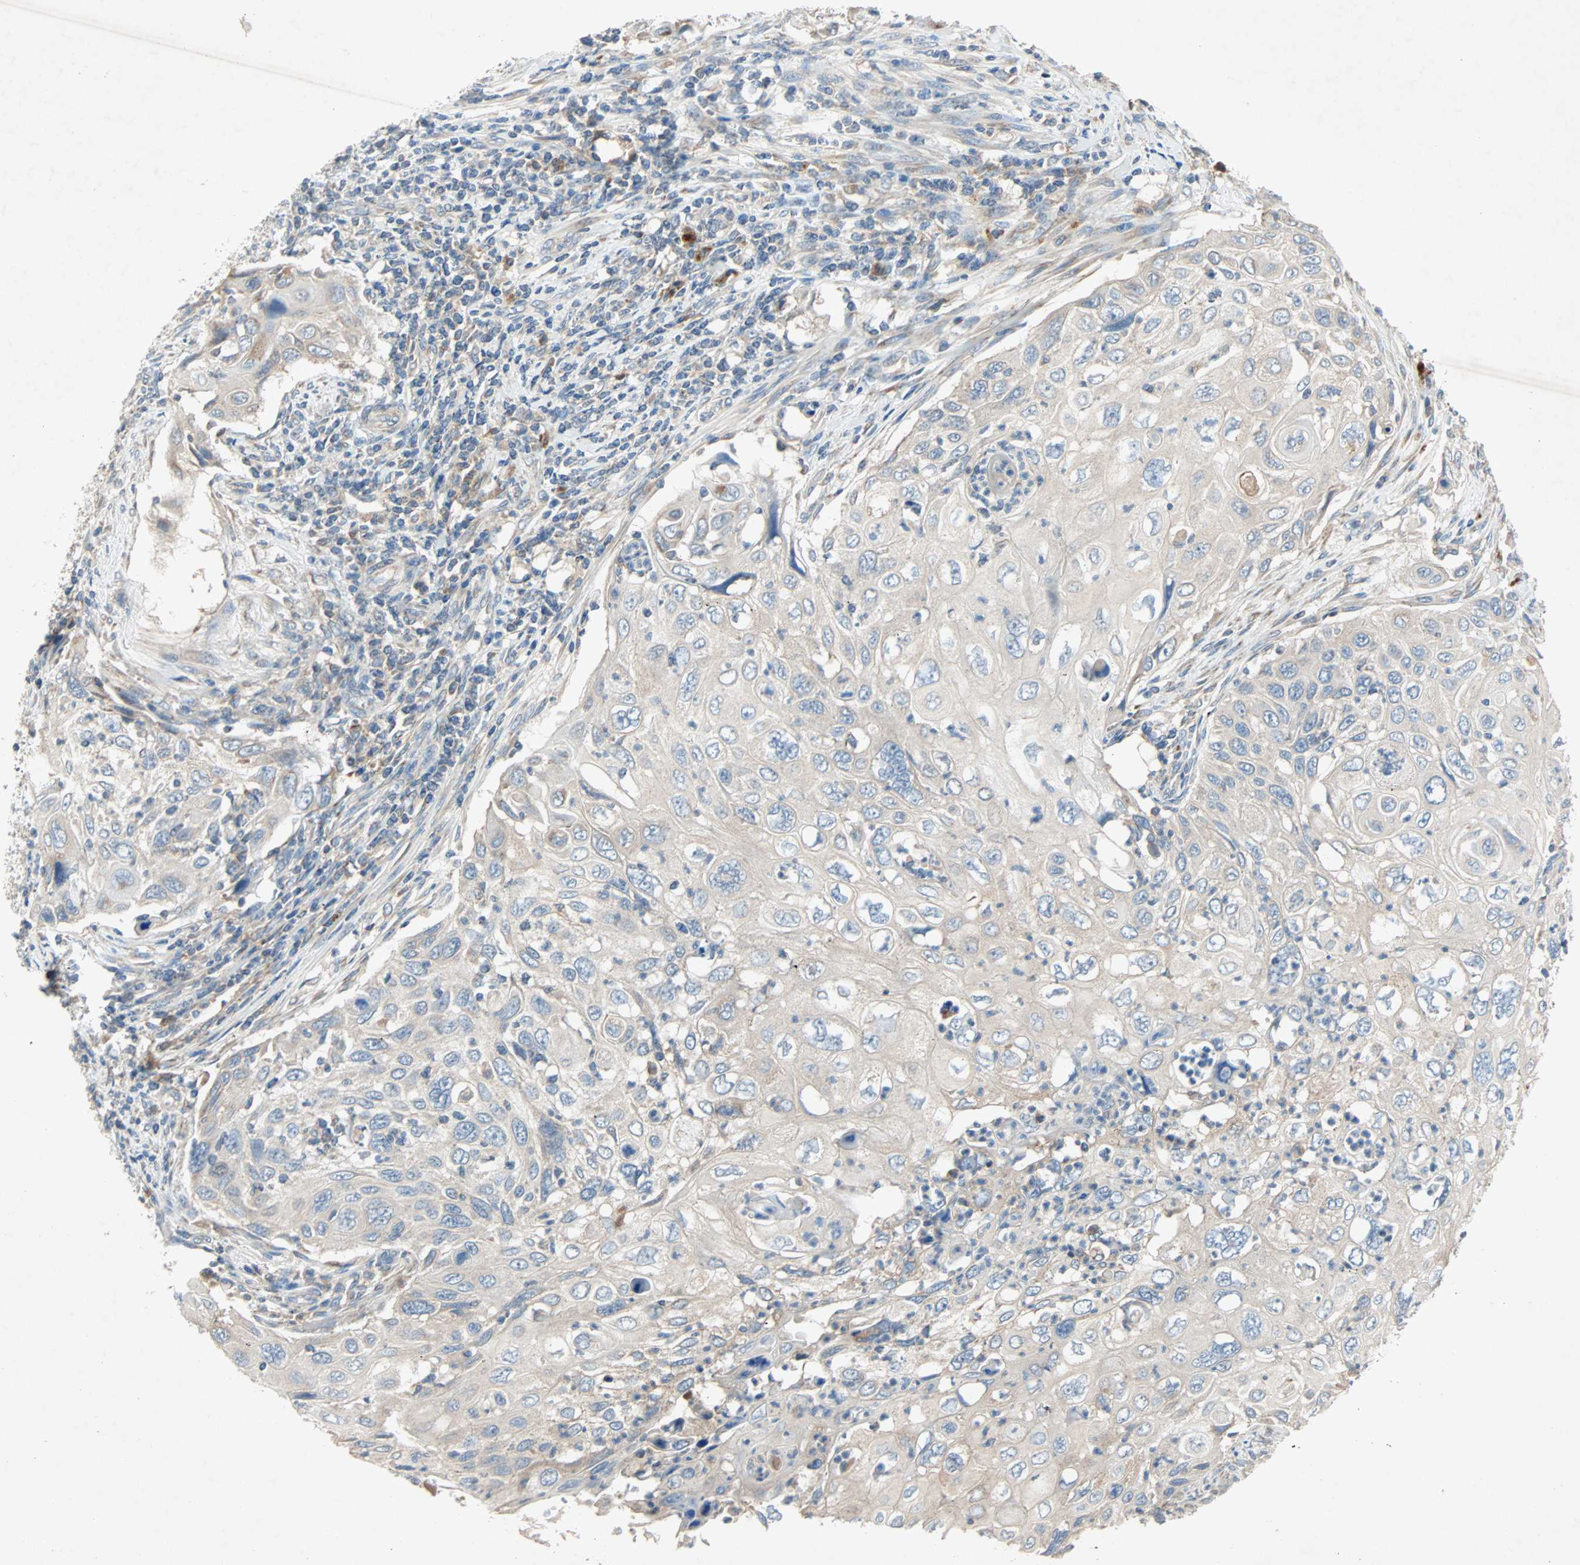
{"staining": {"intensity": "weak", "quantity": "25%-75%", "location": "cytoplasmic/membranous"}, "tissue": "cervical cancer", "cell_type": "Tumor cells", "image_type": "cancer", "snomed": [{"axis": "morphology", "description": "Squamous cell carcinoma, NOS"}, {"axis": "topography", "description": "Cervix"}], "caption": "Brown immunohistochemical staining in cervical cancer (squamous cell carcinoma) exhibits weak cytoplasmic/membranous expression in approximately 25%-75% of tumor cells. The staining is performed using DAB (3,3'-diaminobenzidine) brown chromogen to label protein expression. The nuclei are counter-stained blue using hematoxylin.", "gene": "XYLT1", "patient": {"sex": "female", "age": 70}}